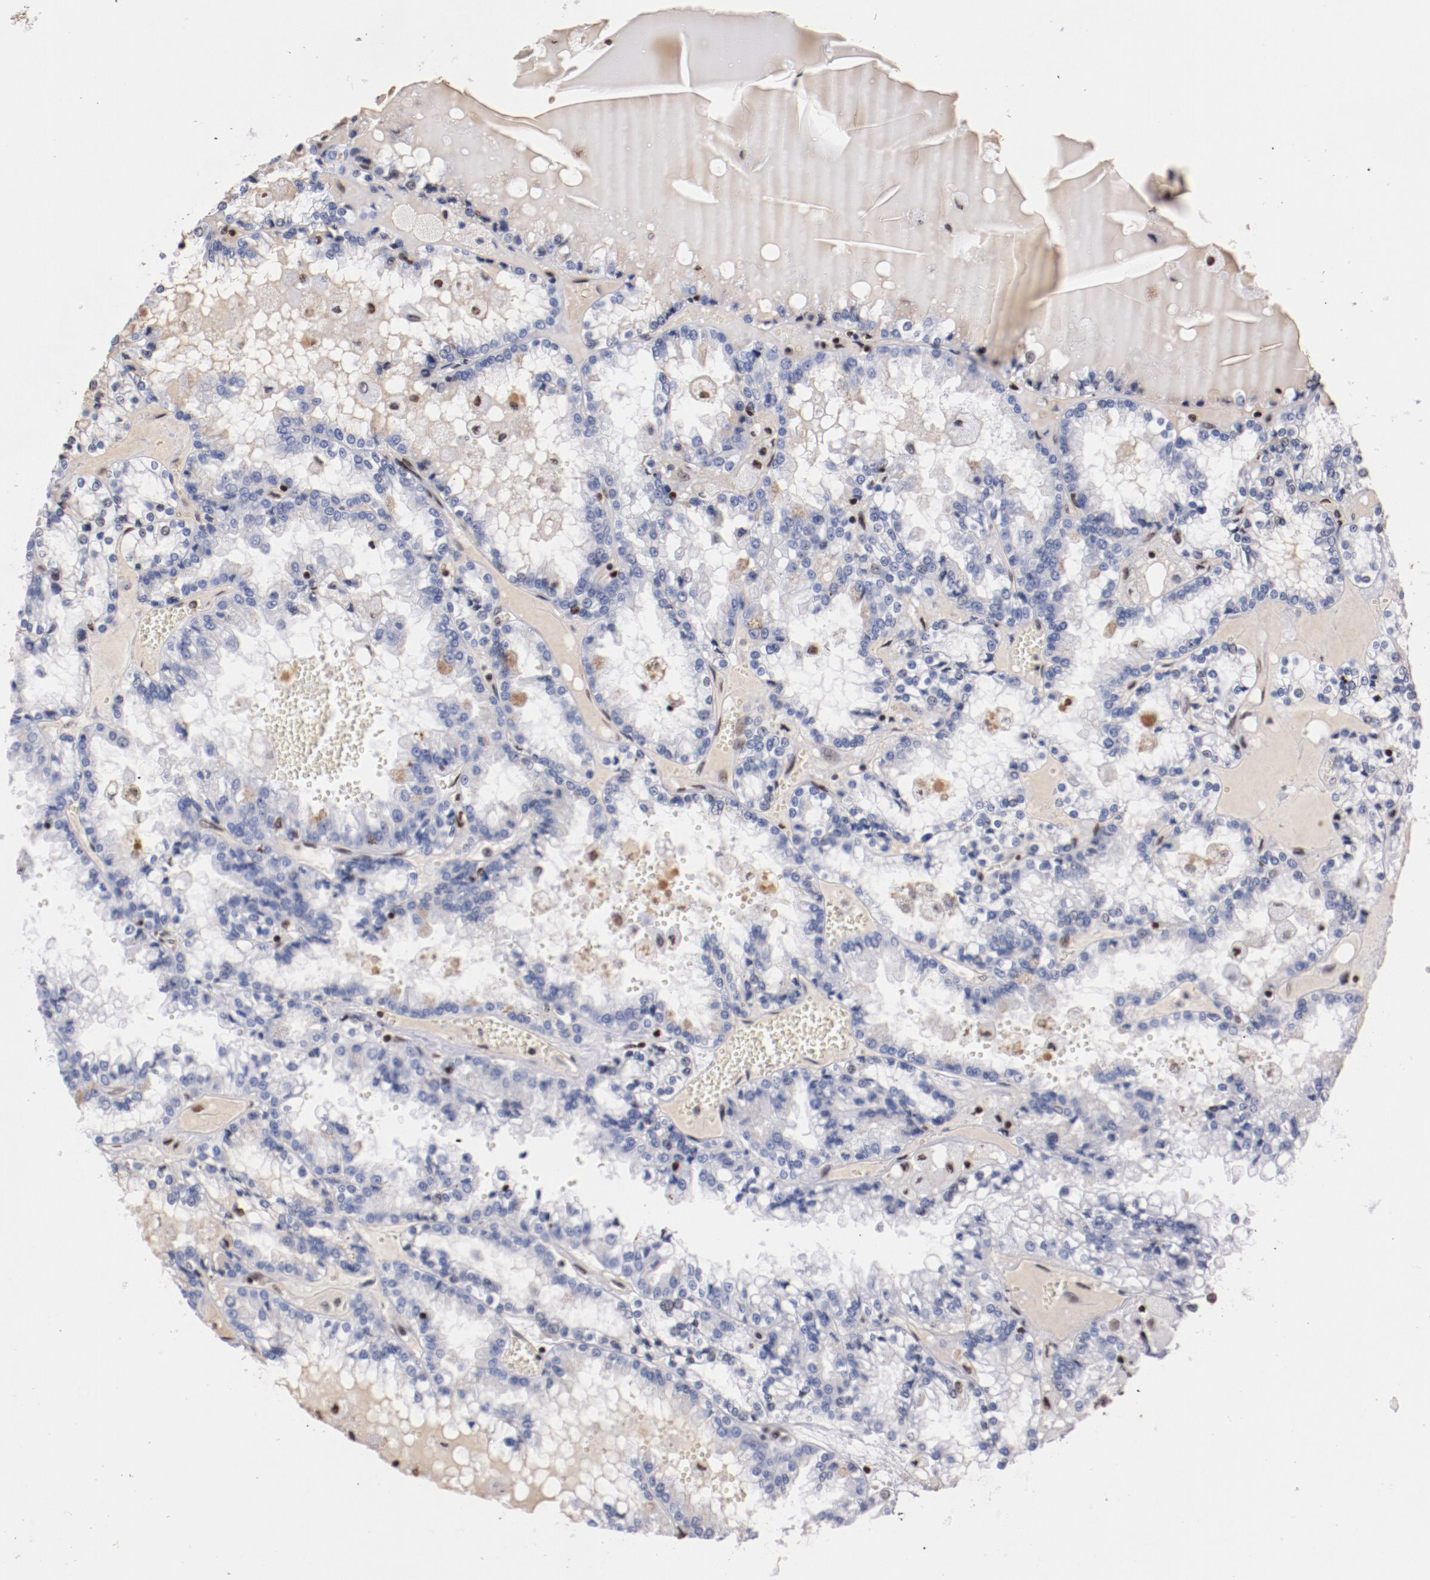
{"staining": {"intensity": "negative", "quantity": "none", "location": "none"}, "tissue": "renal cancer", "cell_type": "Tumor cells", "image_type": "cancer", "snomed": [{"axis": "morphology", "description": "Adenocarcinoma, NOS"}, {"axis": "topography", "description": "Kidney"}], "caption": "The IHC histopathology image has no significant expression in tumor cells of renal cancer tissue.", "gene": "IFI16", "patient": {"sex": "female", "age": 56}}